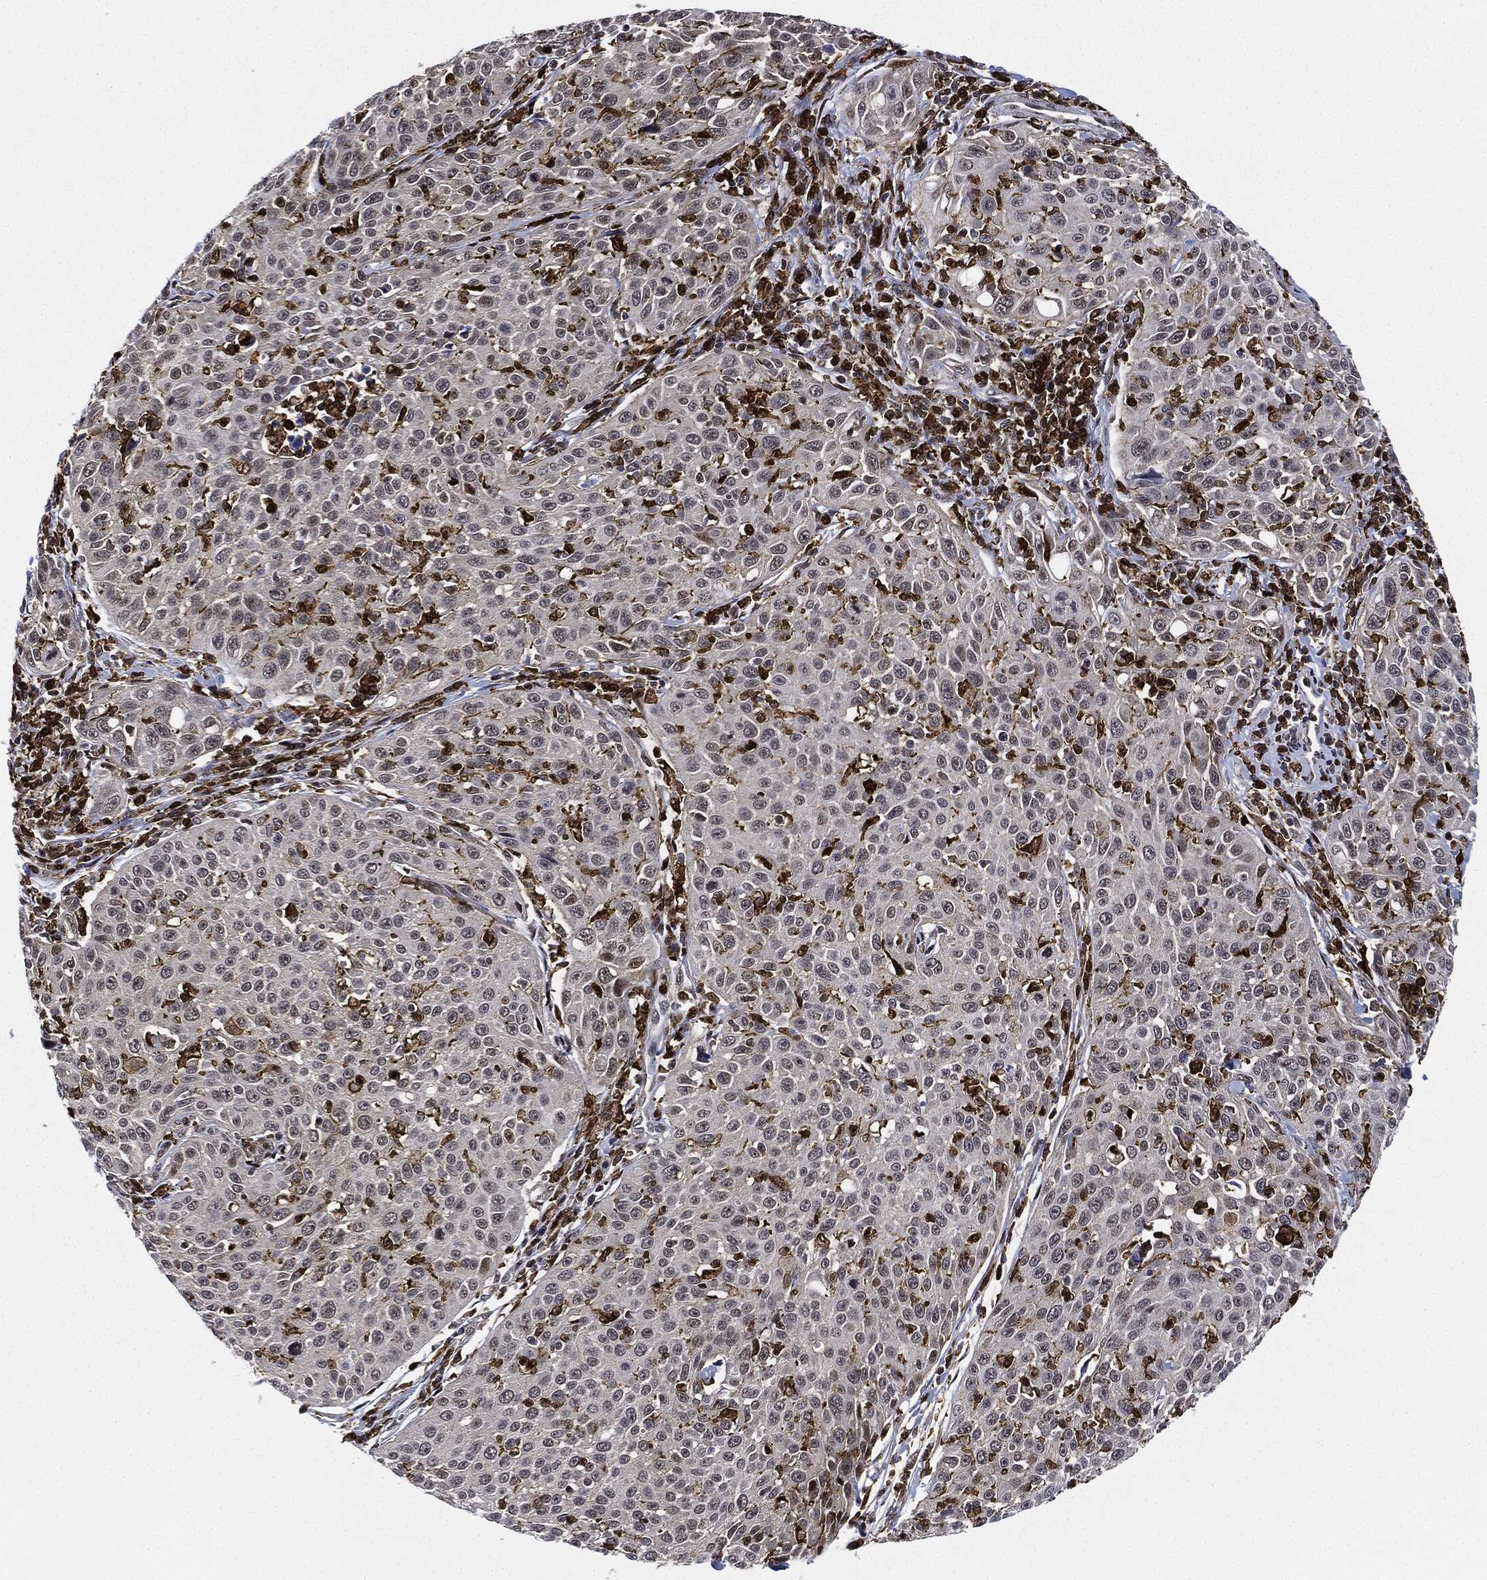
{"staining": {"intensity": "negative", "quantity": "none", "location": "none"}, "tissue": "cervical cancer", "cell_type": "Tumor cells", "image_type": "cancer", "snomed": [{"axis": "morphology", "description": "Squamous cell carcinoma, NOS"}, {"axis": "topography", "description": "Cervix"}], "caption": "Immunohistochemistry photomicrograph of neoplastic tissue: cervical cancer (squamous cell carcinoma) stained with DAB exhibits no significant protein expression in tumor cells.", "gene": "NANOS3", "patient": {"sex": "female", "age": 26}}